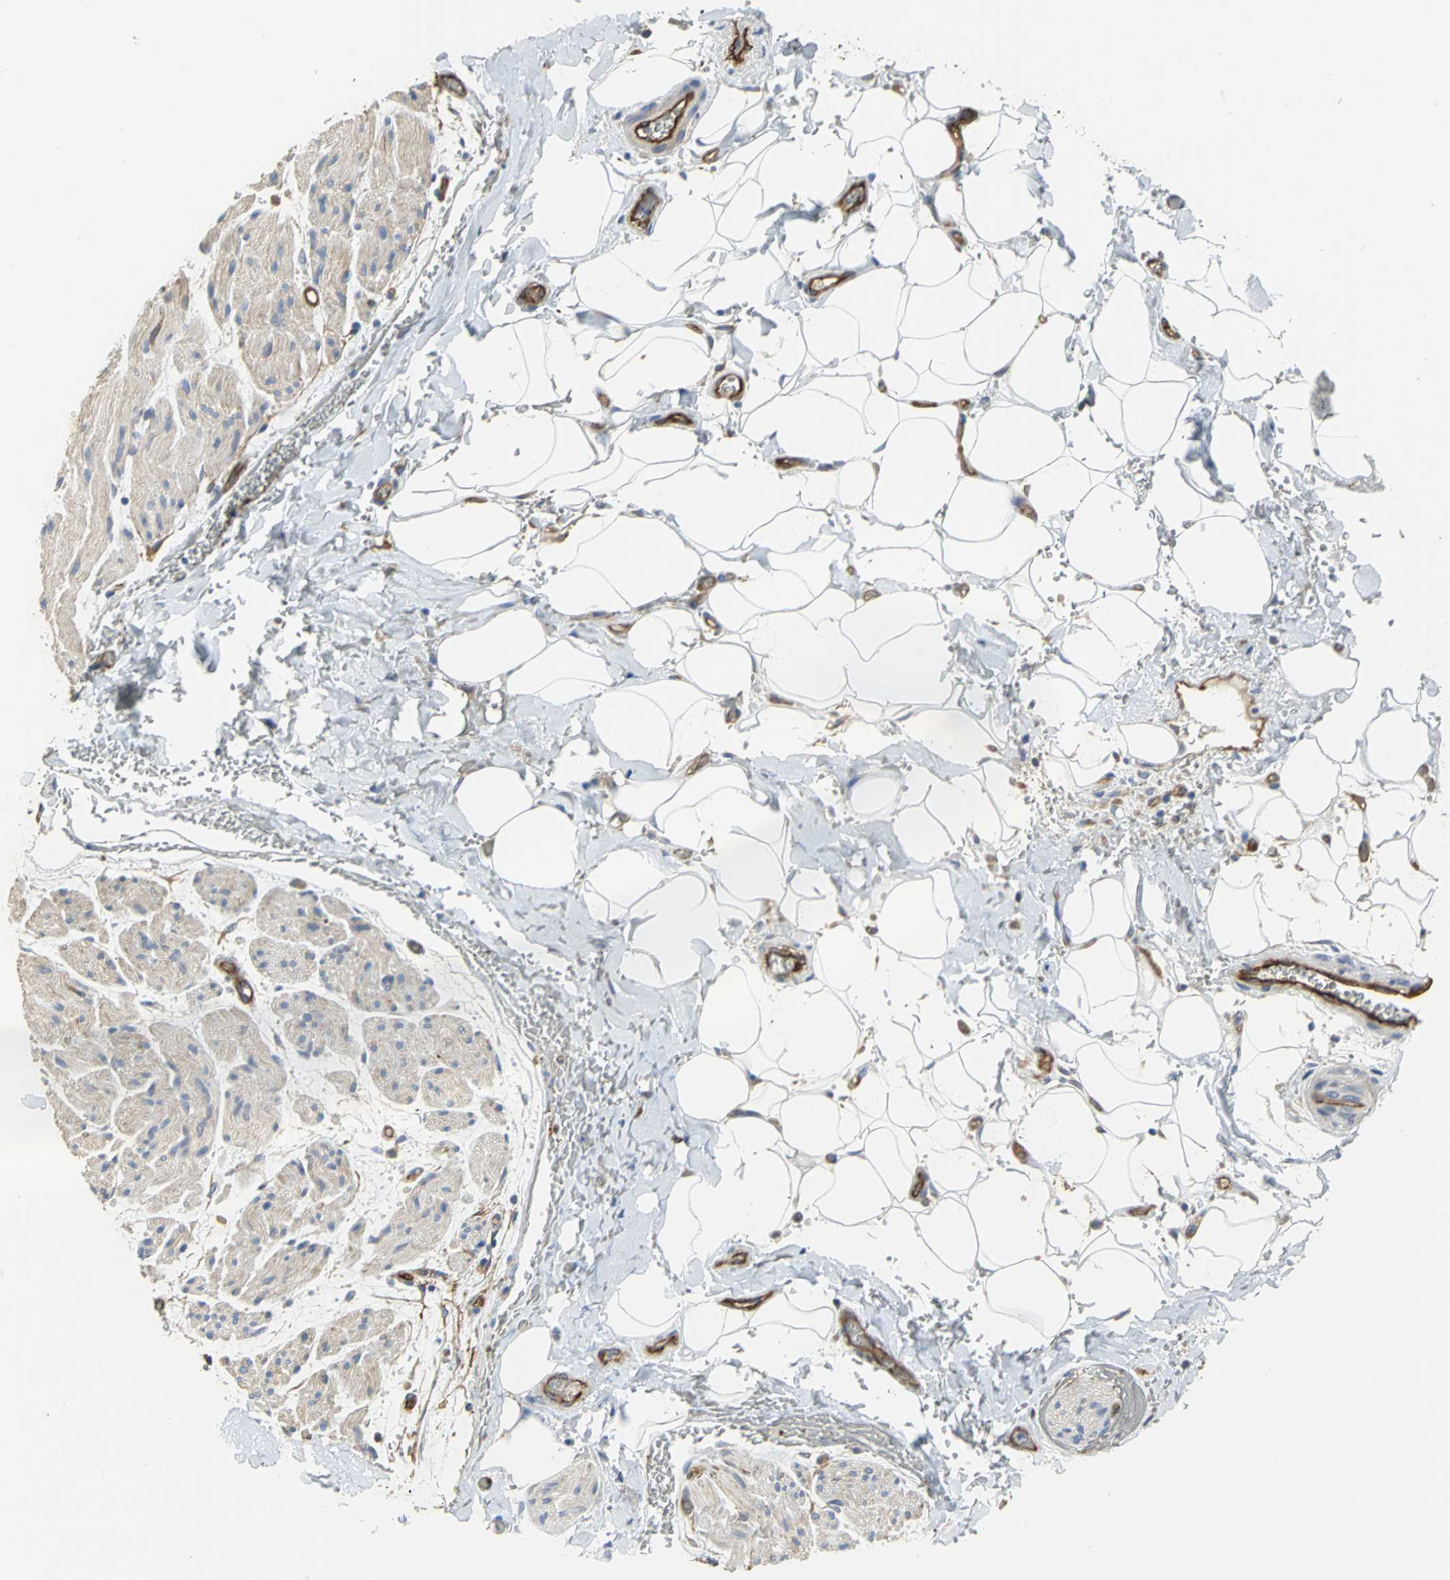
{"staining": {"intensity": "moderate", "quantity": ">75%", "location": "cytoplasmic/membranous"}, "tissue": "adipose tissue", "cell_type": "Adipocytes", "image_type": "normal", "snomed": [{"axis": "morphology", "description": "Normal tissue, NOS"}, {"axis": "morphology", "description": "Cholangiocarcinoma"}, {"axis": "topography", "description": "Liver"}, {"axis": "topography", "description": "Peripheral nerve tissue"}], "caption": "Brown immunohistochemical staining in normal adipose tissue shows moderate cytoplasmic/membranous positivity in about >75% of adipocytes.", "gene": "FLNB", "patient": {"sex": "male", "age": 50}}